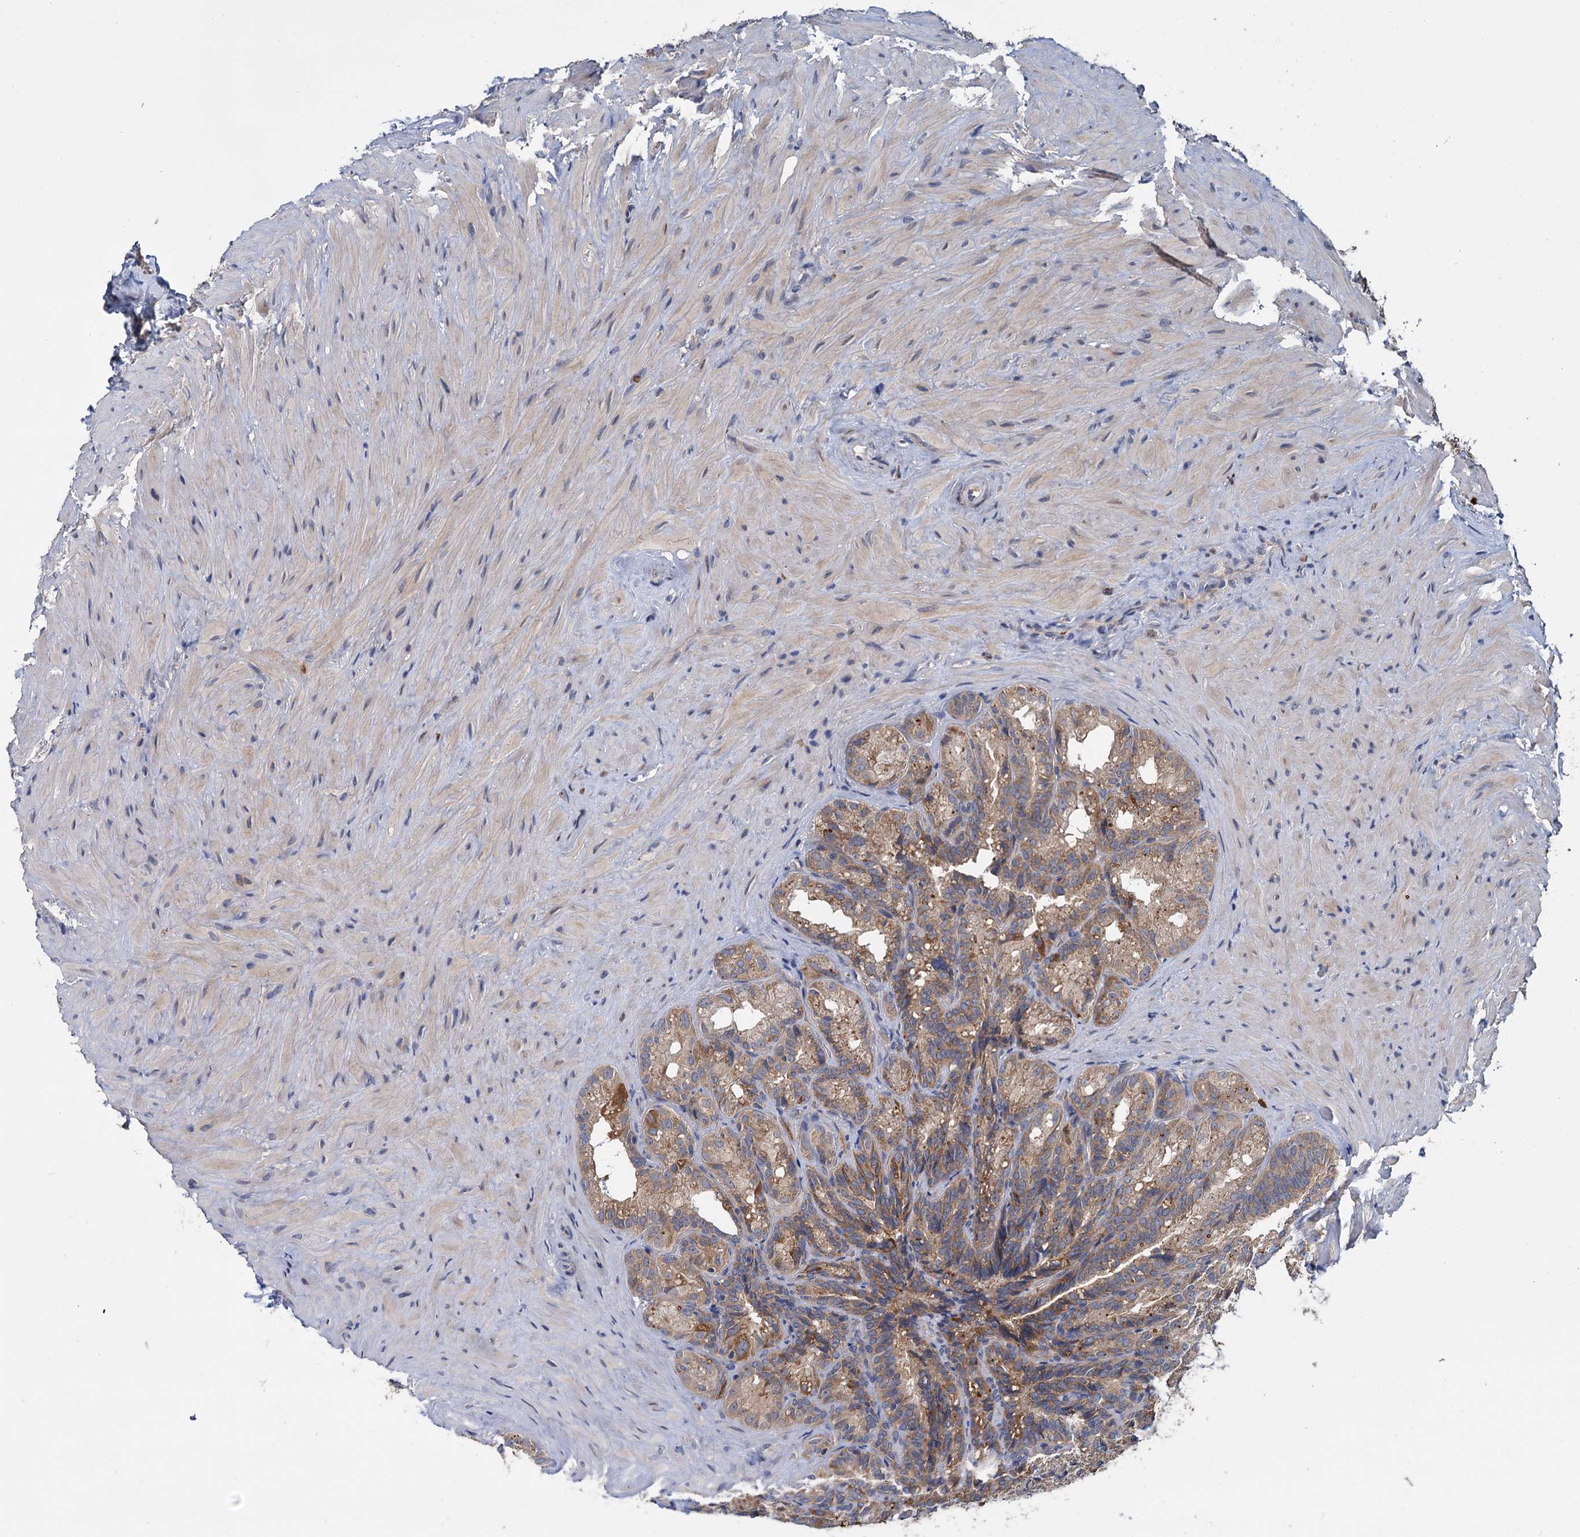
{"staining": {"intensity": "moderate", "quantity": "25%-75%", "location": "cytoplasmic/membranous"}, "tissue": "seminal vesicle", "cell_type": "Glandular cells", "image_type": "normal", "snomed": [{"axis": "morphology", "description": "Normal tissue, NOS"}, {"axis": "topography", "description": "Seminal veicle"}], "caption": "Immunohistochemical staining of benign human seminal vesicle reveals moderate cytoplasmic/membranous protein expression in about 25%-75% of glandular cells. The staining is performed using DAB (3,3'-diaminobenzidine) brown chromogen to label protein expression. The nuclei are counter-stained blue using hematoxylin.", "gene": "DYNC2H1", "patient": {"sex": "male", "age": 60}}